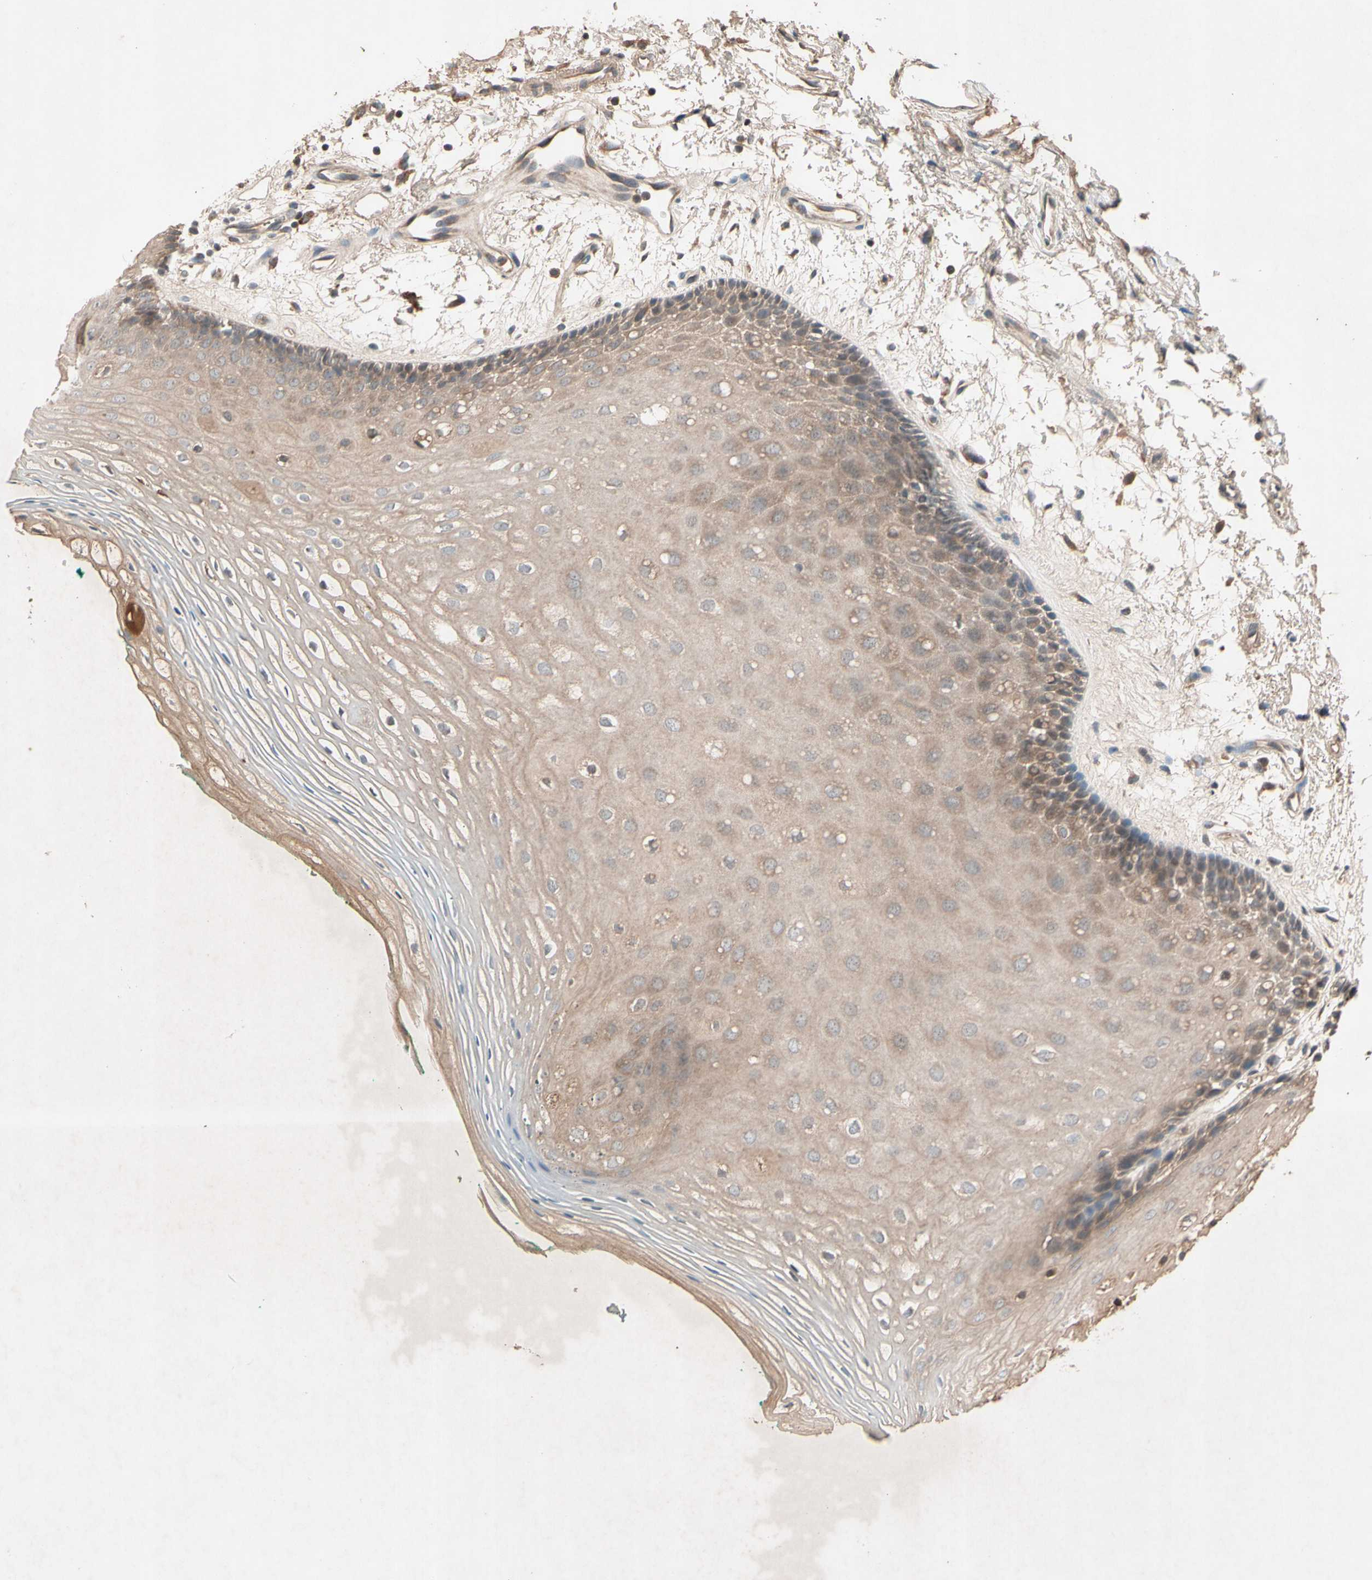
{"staining": {"intensity": "weak", "quantity": ">75%", "location": "cytoplasmic/membranous"}, "tissue": "oral mucosa", "cell_type": "Squamous epithelial cells", "image_type": "normal", "snomed": [{"axis": "morphology", "description": "Normal tissue, NOS"}, {"axis": "topography", "description": "Skeletal muscle"}, {"axis": "topography", "description": "Oral tissue"}, {"axis": "topography", "description": "Peripheral nerve tissue"}], "caption": "Brown immunohistochemical staining in unremarkable oral mucosa exhibits weak cytoplasmic/membranous positivity in approximately >75% of squamous epithelial cells.", "gene": "NSF", "patient": {"sex": "female", "age": 84}}